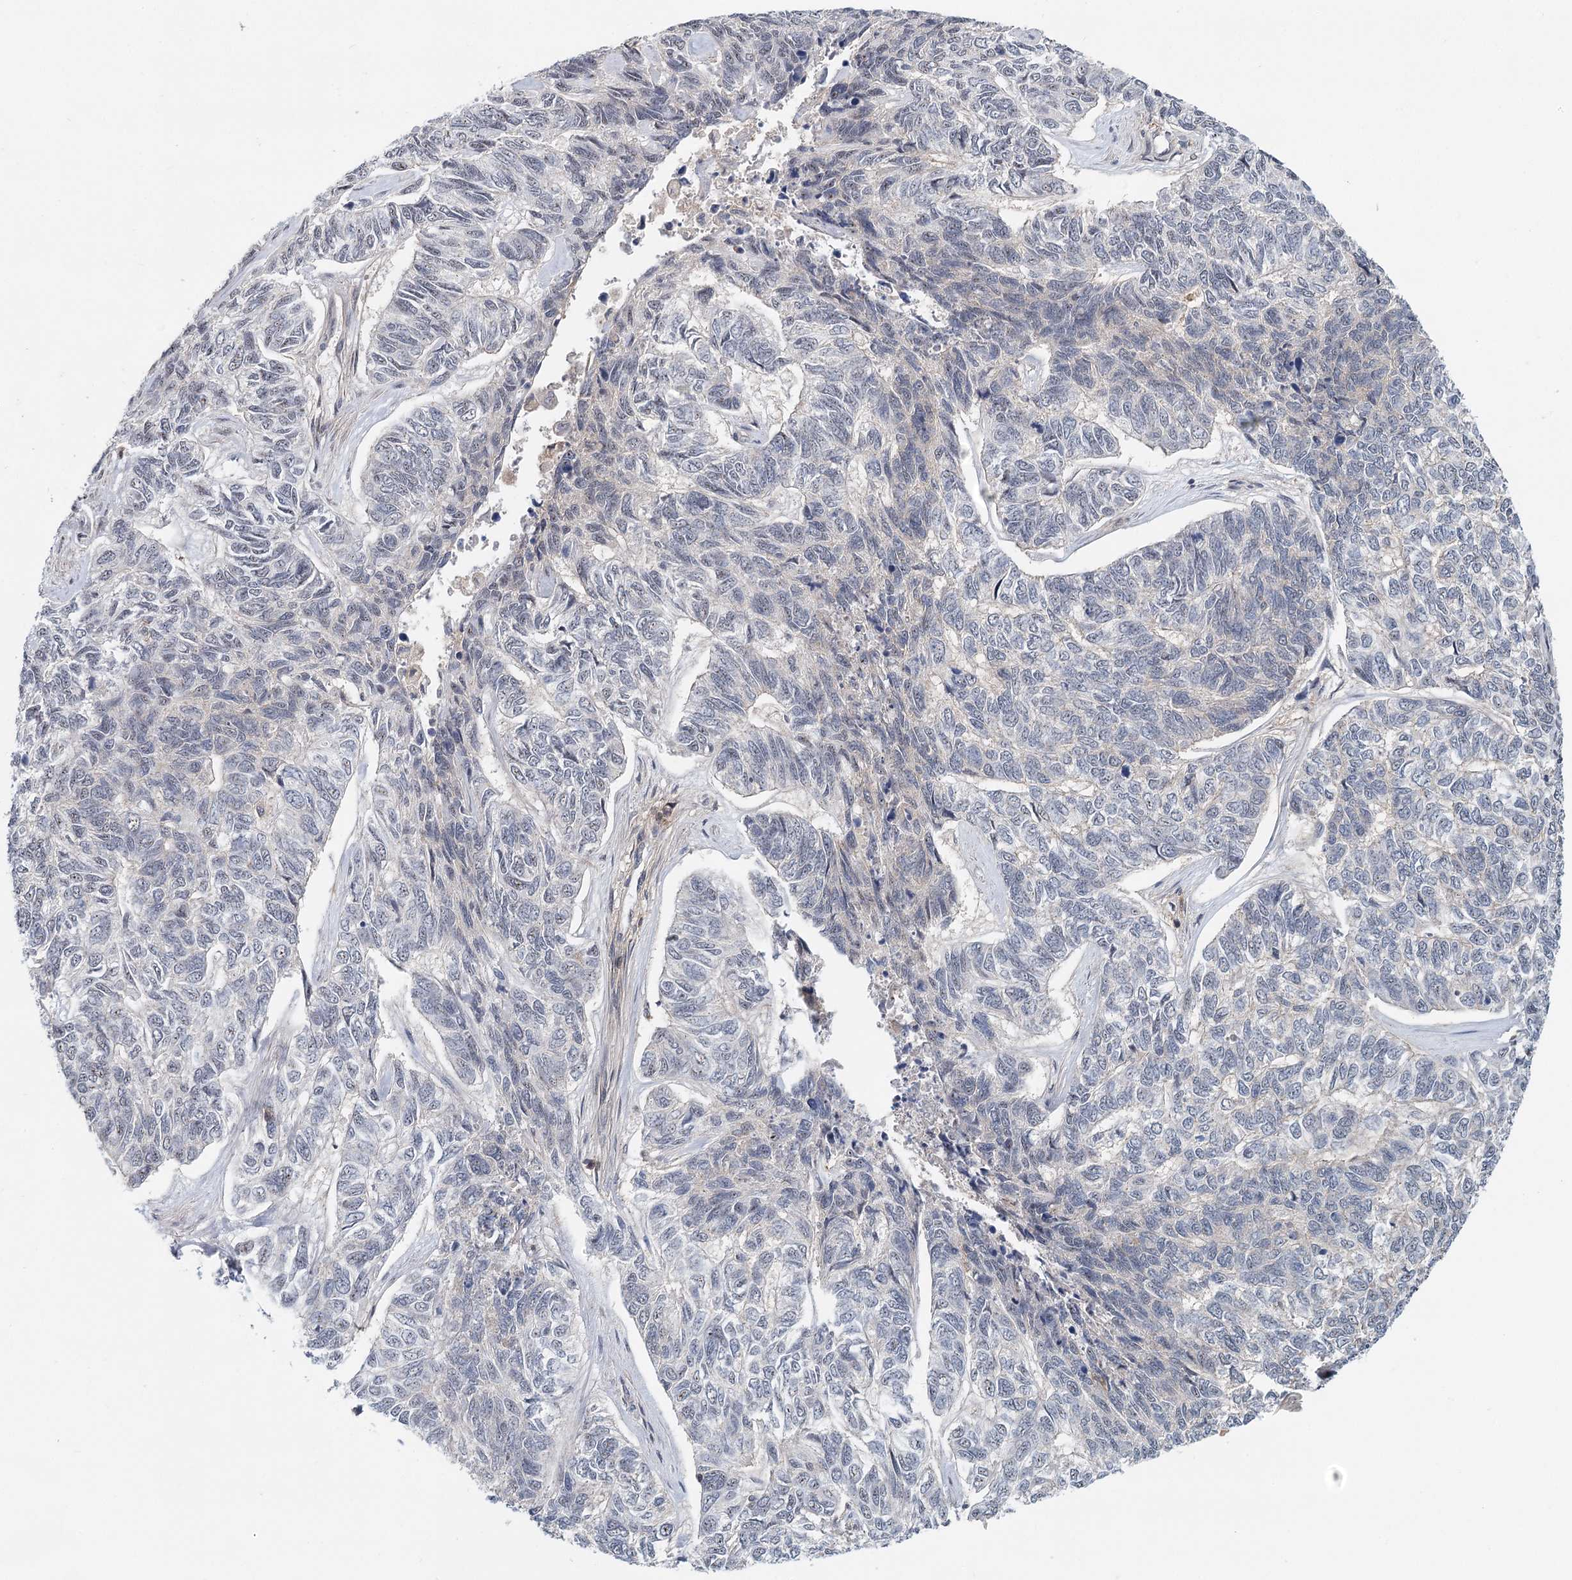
{"staining": {"intensity": "negative", "quantity": "none", "location": "none"}, "tissue": "skin cancer", "cell_type": "Tumor cells", "image_type": "cancer", "snomed": [{"axis": "morphology", "description": "Basal cell carcinoma"}, {"axis": "topography", "description": "Skin"}], "caption": "Human skin cancer stained for a protein using immunohistochemistry (IHC) displays no expression in tumor cells.", "gene": "CDC42SE2", "patient": {"sex": "female", "age": 65}}